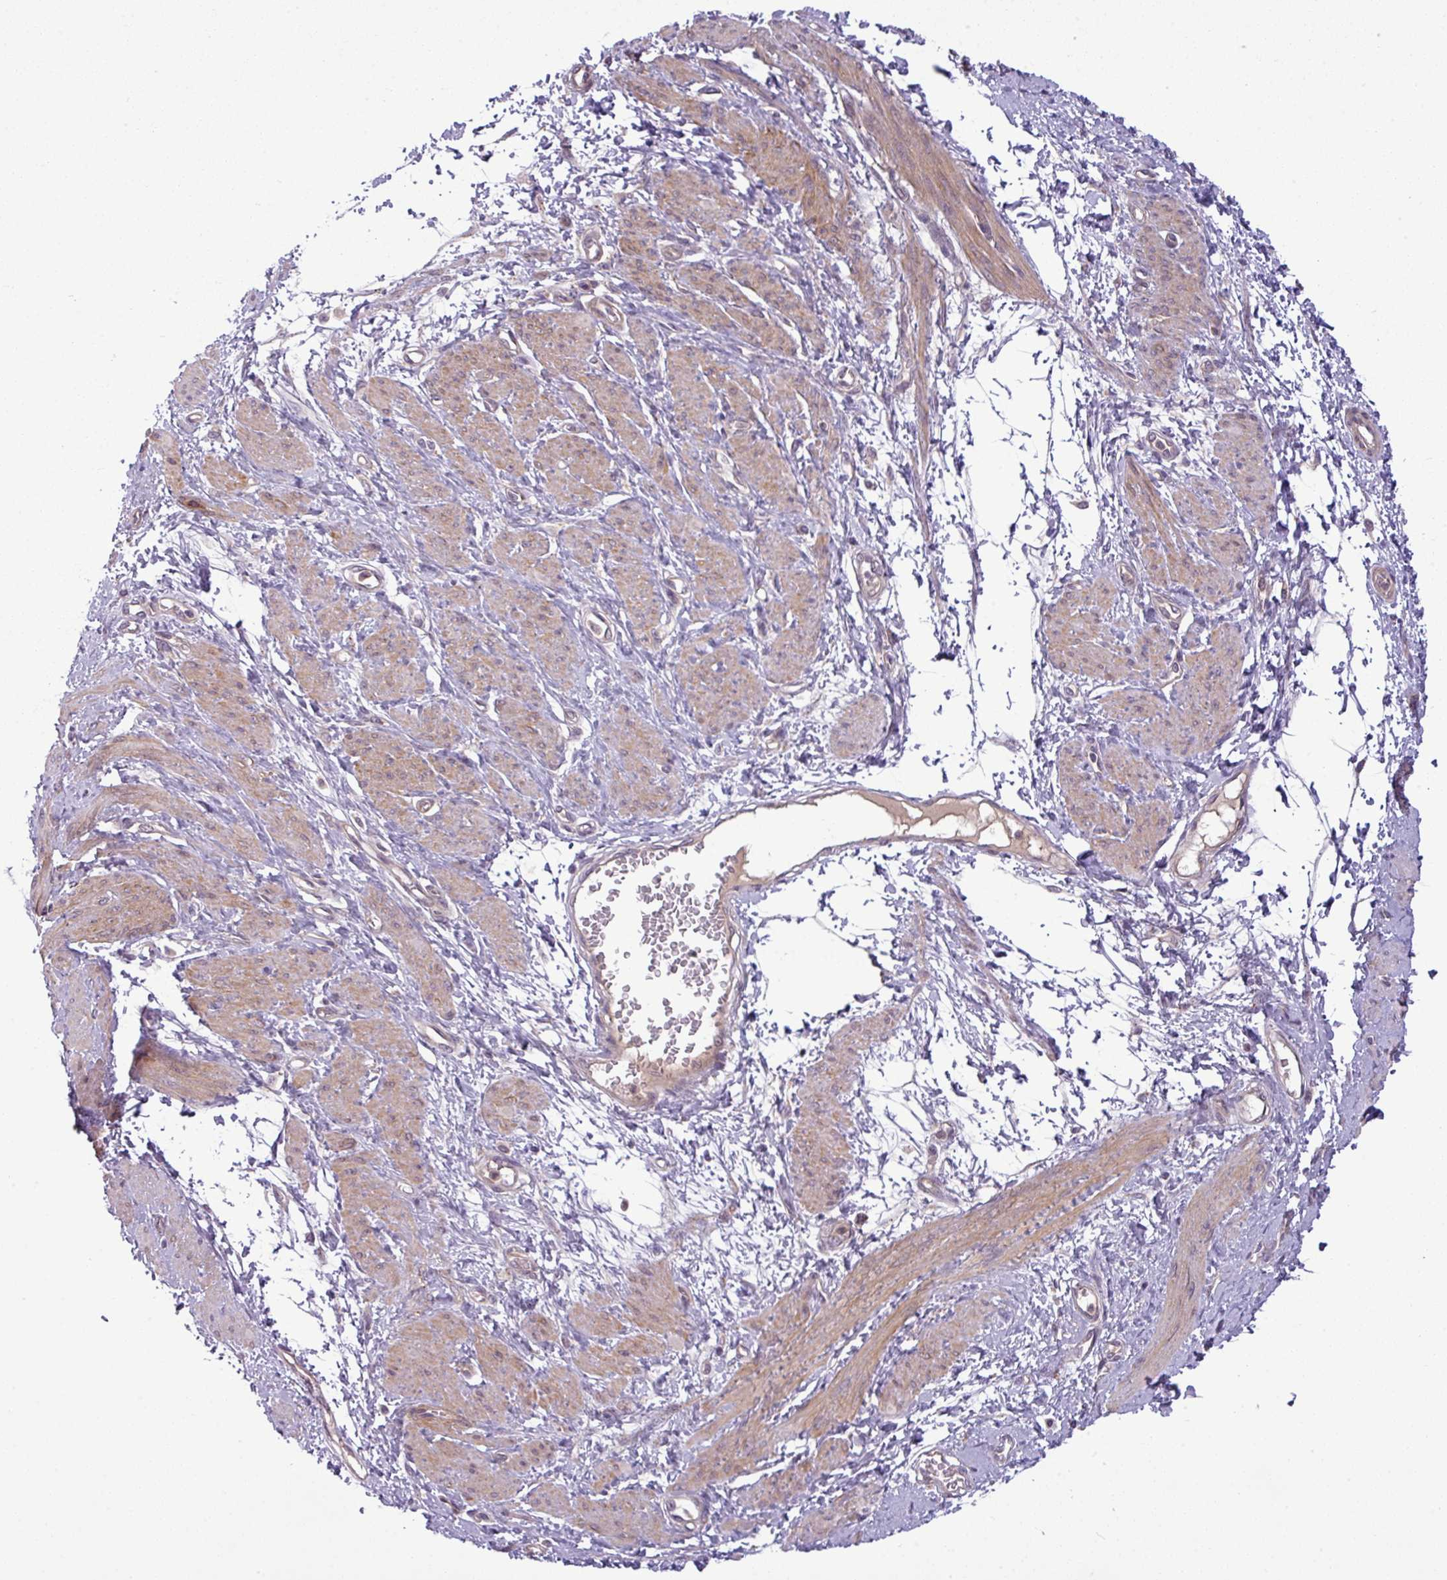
{"staining": {"intensity": "moderate", "quantity": "25%-75%", "location": "cytoplasmic/membranous"}, "tissue": "smooth muscle", "cell_type": "Smooth muscle cells", "image_type": "normal", "snomed": [{"axis": "morphology", "description": "Normal tissue, NOS"}, {"axis": "topography", "description": "Smooth muscle"}, {"axis": "topography", "description": "Uterus"}], "caption": "Smooth muscle cells demonstrate medium levels of moderate cytoplasmic/membranous expression in approximately 25%-75% of cells in unremarkable human smooth muscle.", "gene": "ZNF35", "patient": {"sex": "female", "age": 39}}